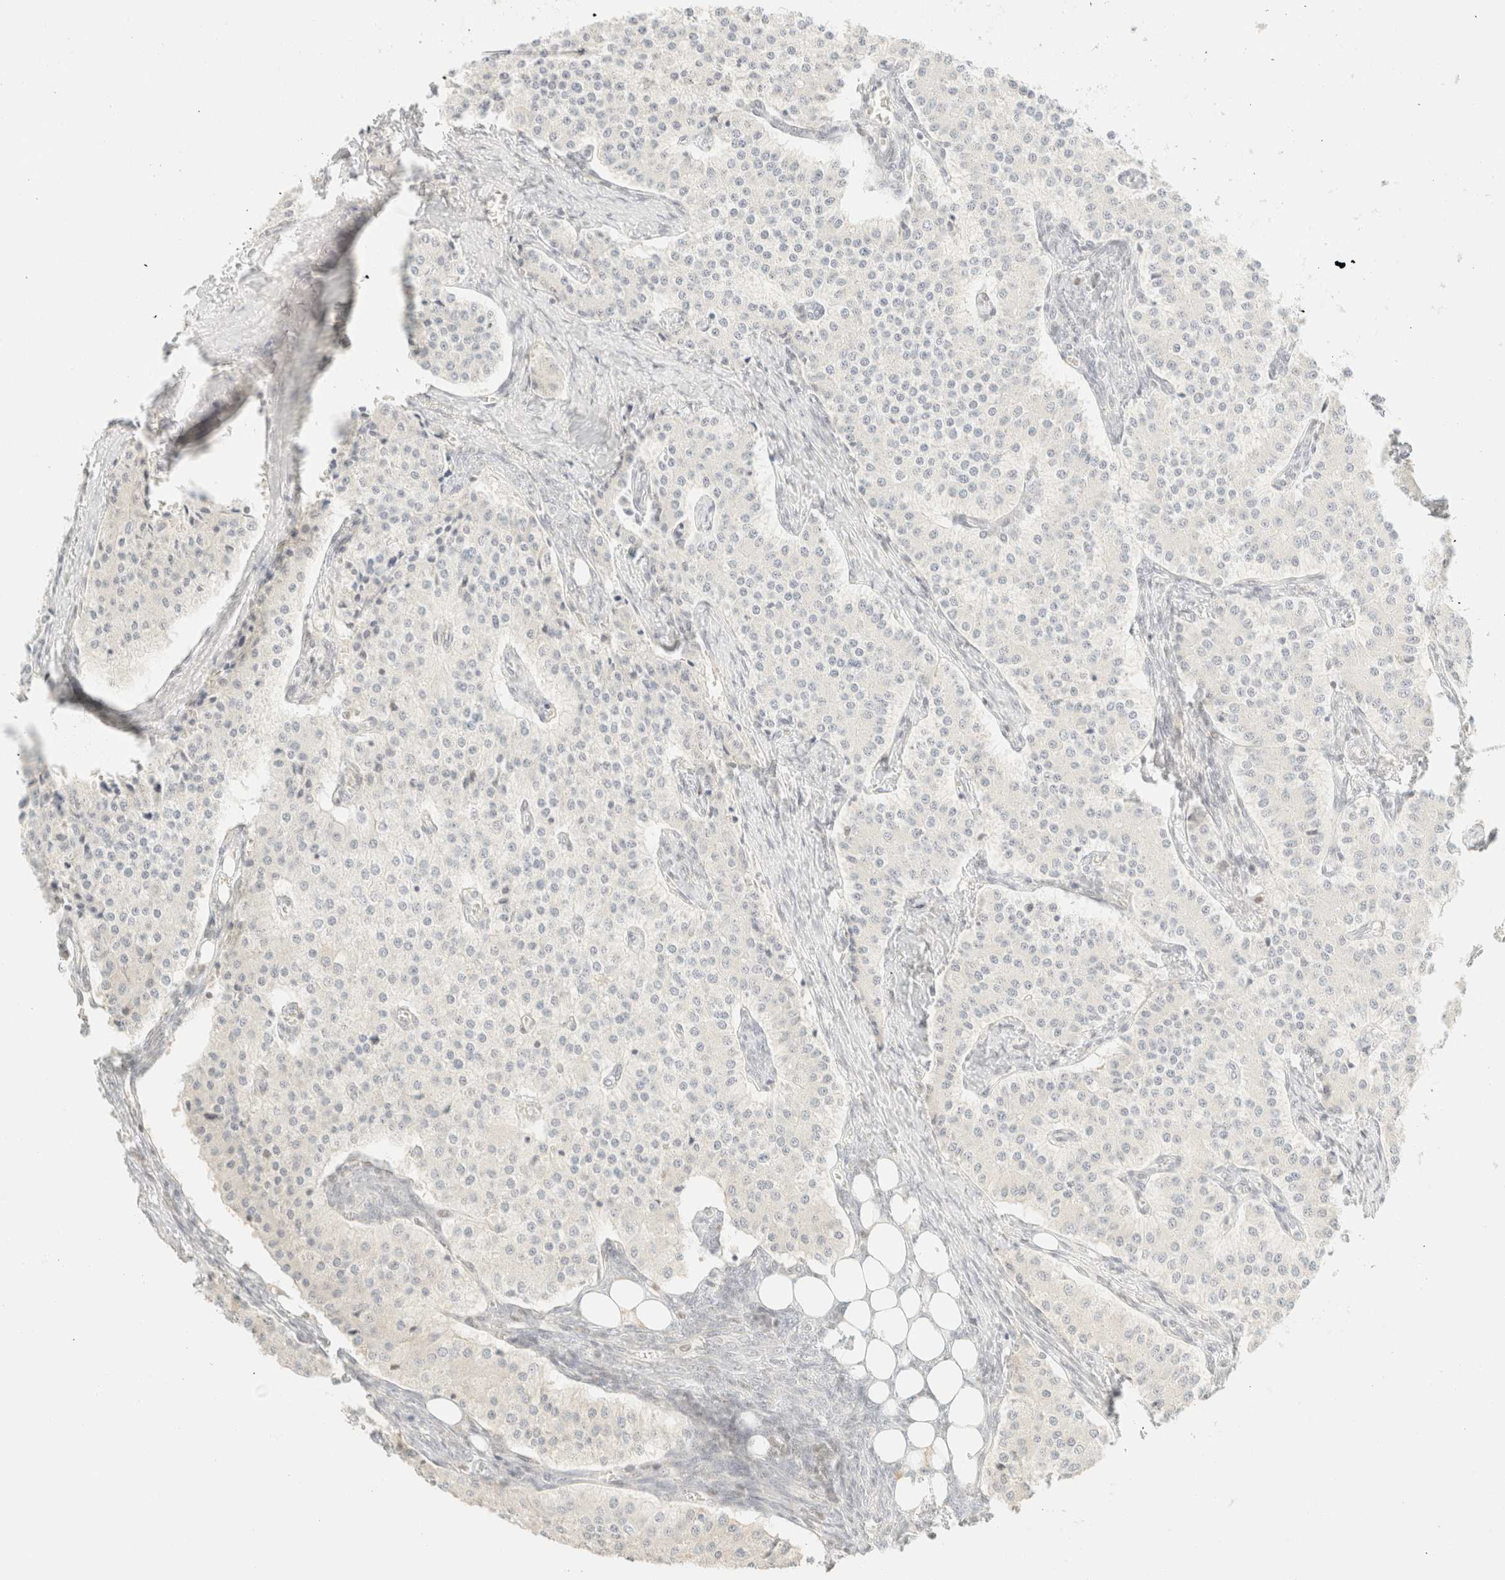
{"staining": {"intensity": "negative", "quantity": "none", "location": "none"}, "tissue": "carcinoid", "cell_type": "Tumor cells", "image_type": "cancer", "snomed": [{"axis": "morphology", "description": "Carcinoid, malignant, NOS"}, {"axis": "topography", "description": "Colon"}], "caption": "DAB (3,3'-diaminobenzidine) immunohistochemical staining of carcinoid demonstrates no significant positivity in tumor cells.", "gene": "TSR1", "patient": {"sex": "female", "age": 52}}